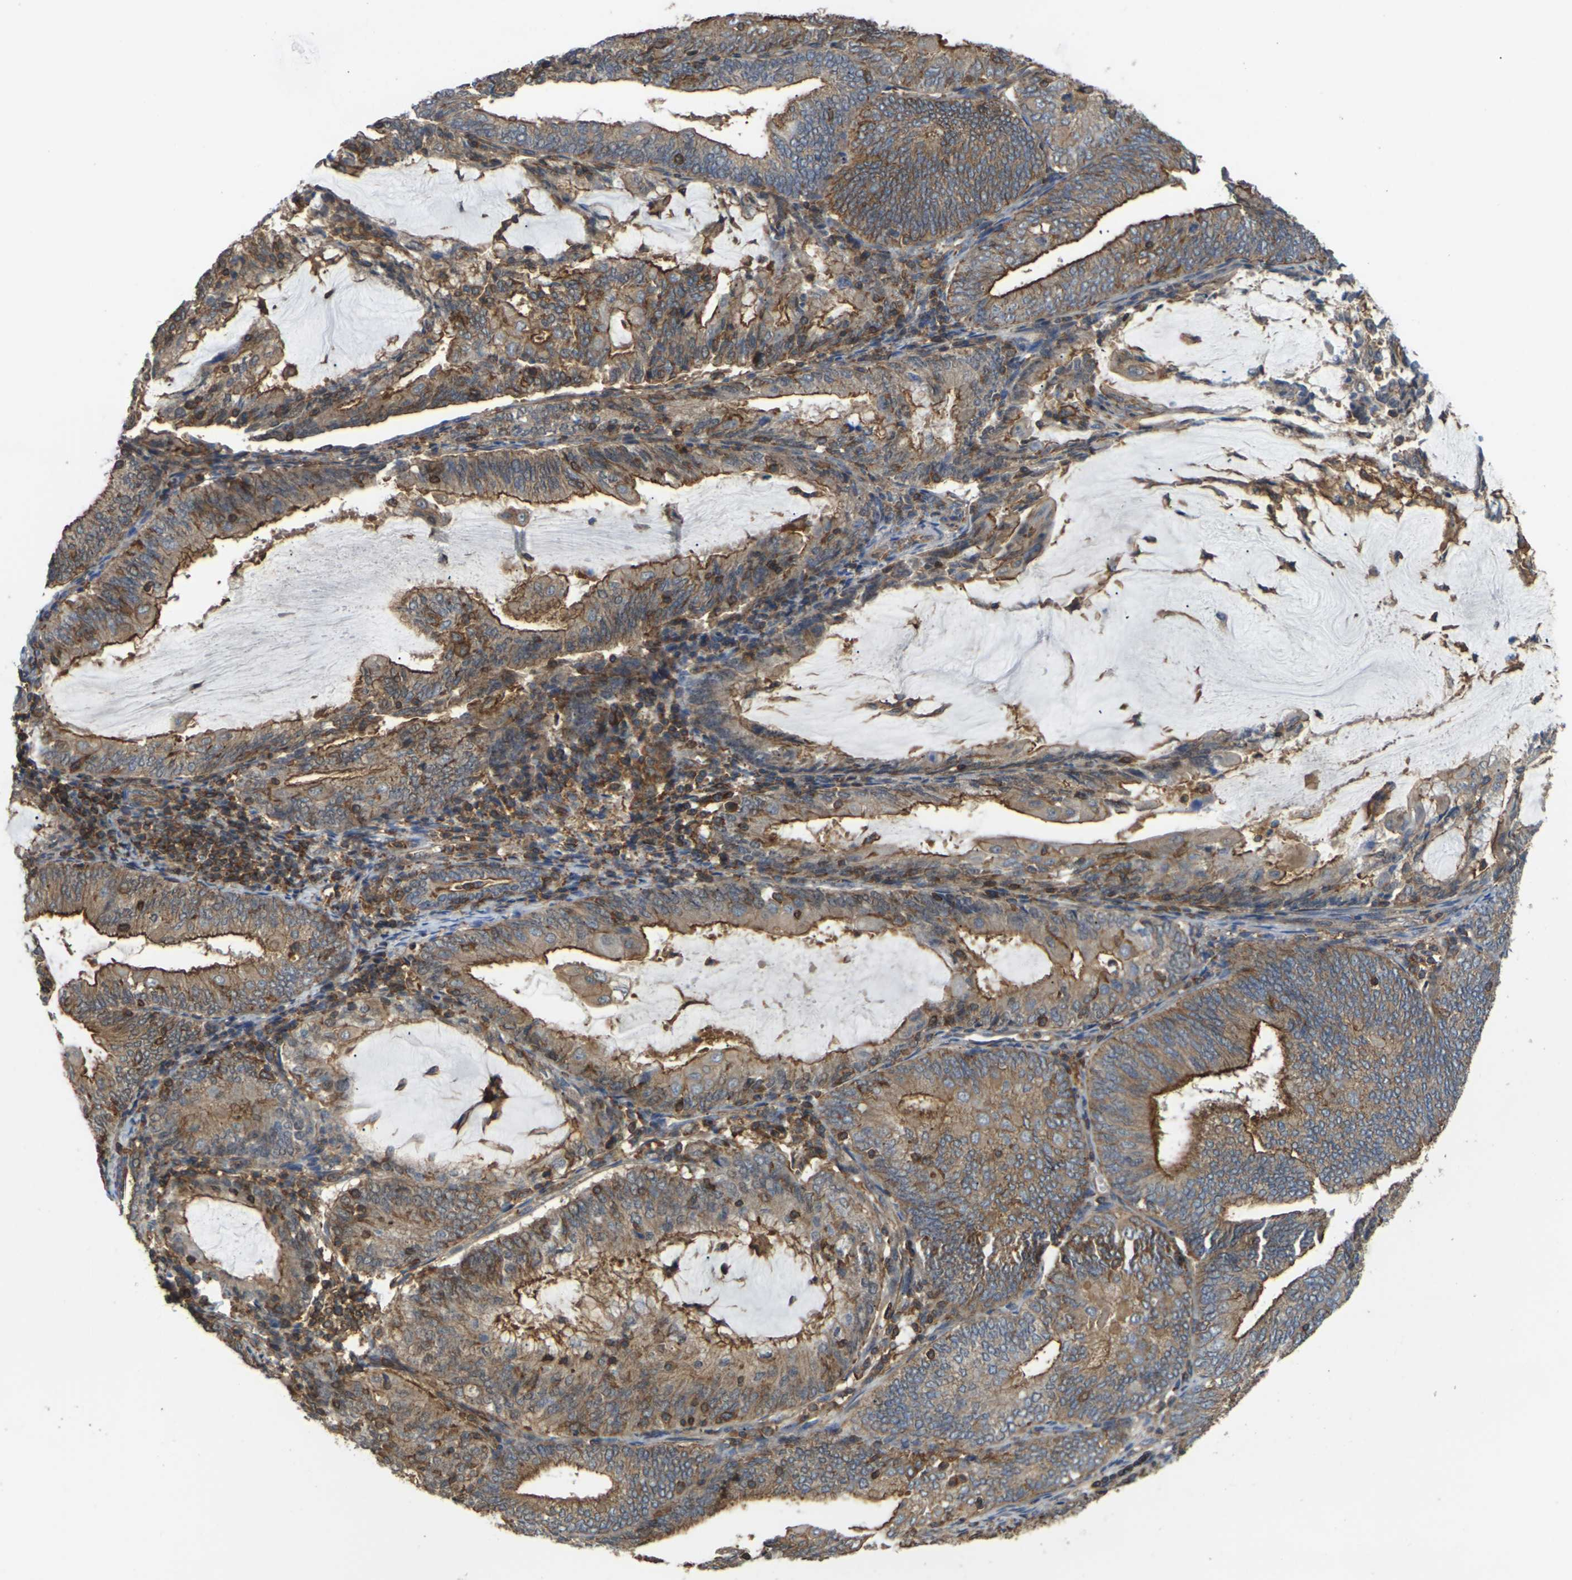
{"staining": {"intensity": "strong", "quantity": "25%-75%", "location": "cytoplasmic/membranous"}, "tissue": "endometrial cancer", "cell_type": "Tumor cells", "image_type": "cancer", "snomed": [{"axis": "morphology", "description": "Adenocarcinoma, NOS"}, {"axis": "topography", "description": "Endometrium"}], "caption": "Protein staining by immunohistochemistry demonstrates strong cytoplasmic/membranous staining in about 25%-75% of tumor cells in adenocarcinoma (endometrial).", "gene": "IQGAP1", "patient": {"sex": "female", "age": 81}}